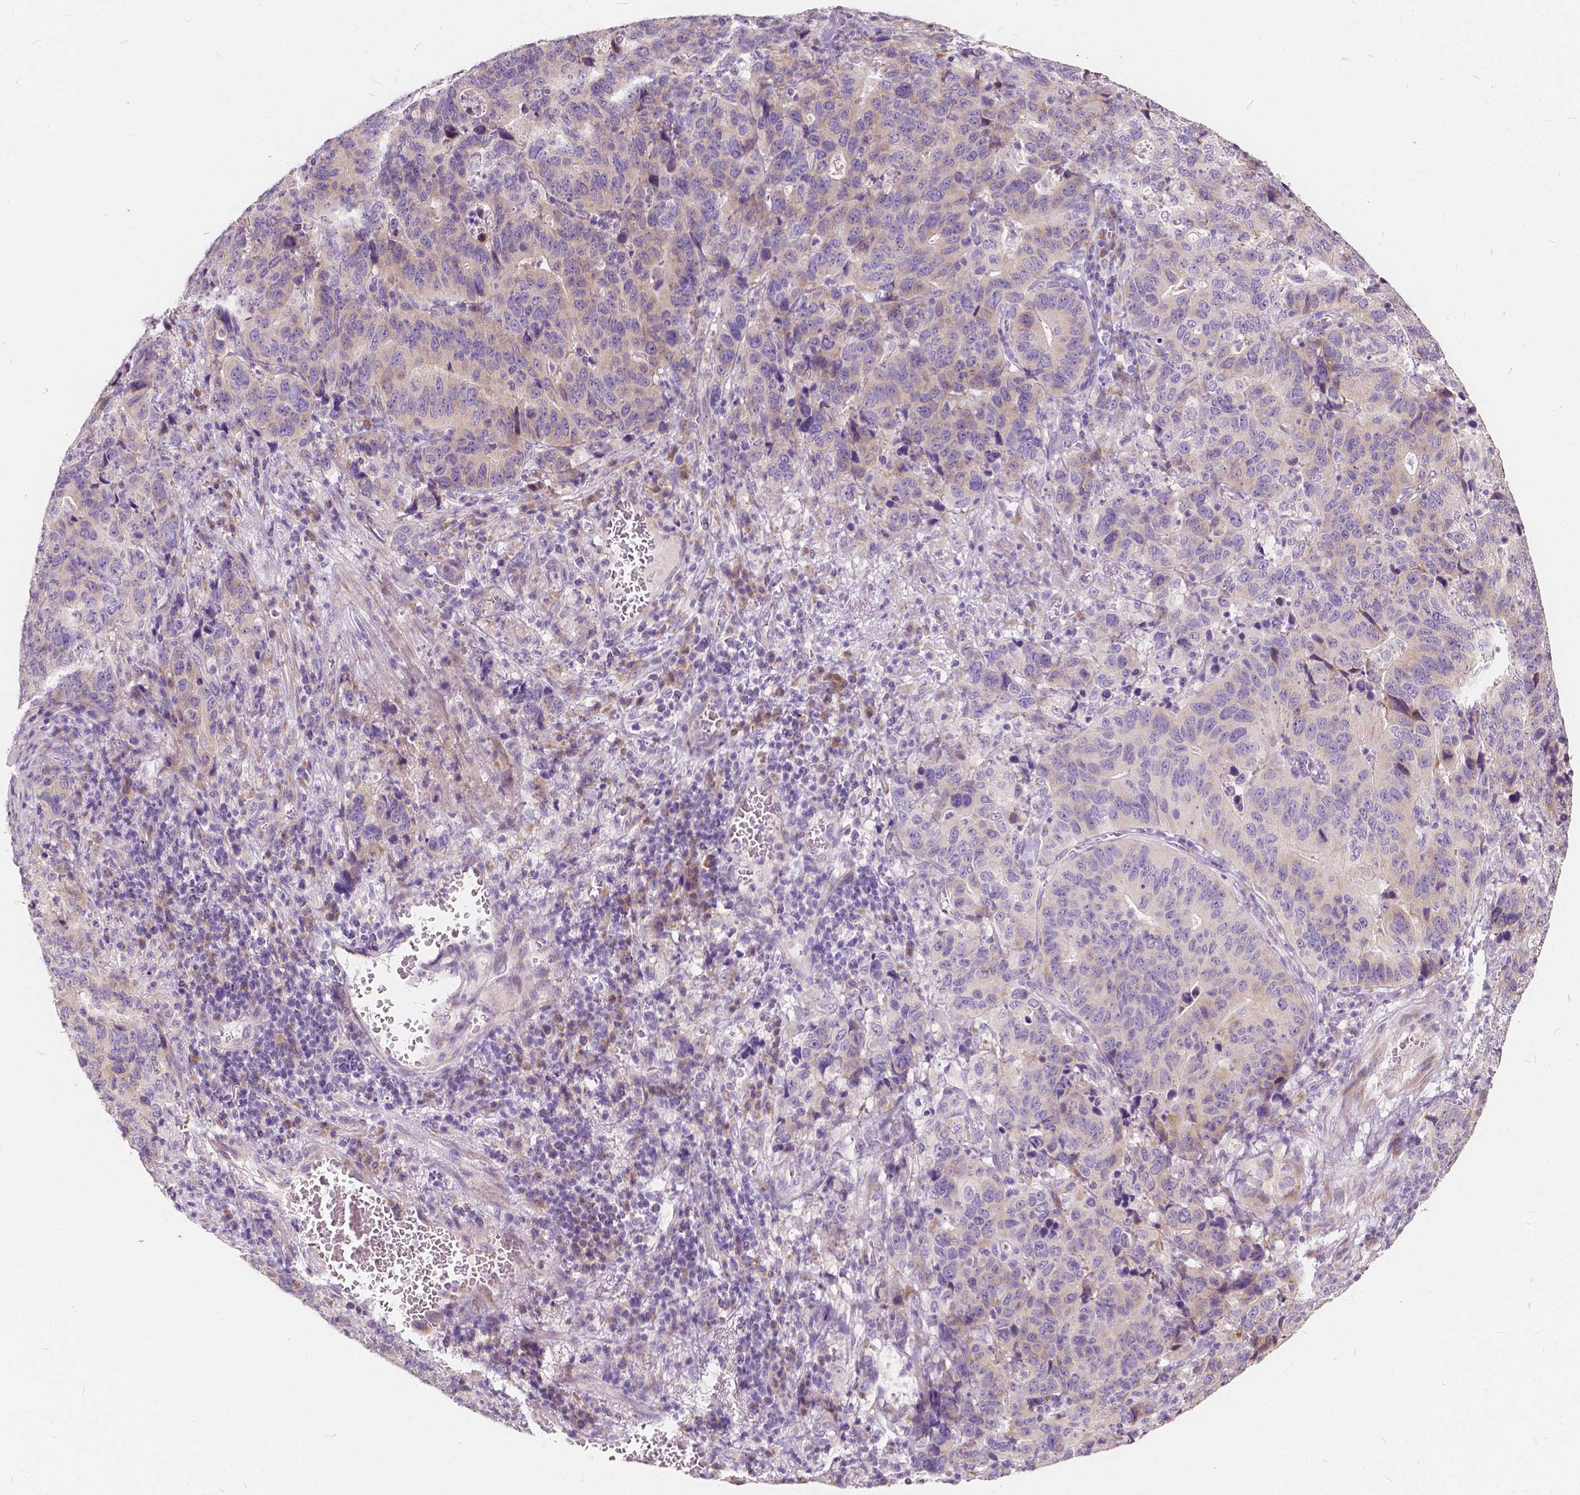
{"staining": {"intensity": "weak", "quantity": "<25%", "location": "cytoplasmic/membranous"}, "tissue": "stomach cancer", "cell_type": "Tumor cells", "image_type": "cancer", "snomed": [{"axis": "morphology", "description": "Adenocarcinoma, NOS"}, {"axis": "topography", "description": "Stomach, upper"}], "caption": "IHC photomicrograph of human stomach cancer stained for a protein (brown), which reveals no expression in tumor cells.", "gene": "SLC7A8", "patient": {"sex": "female", "age": 67}}